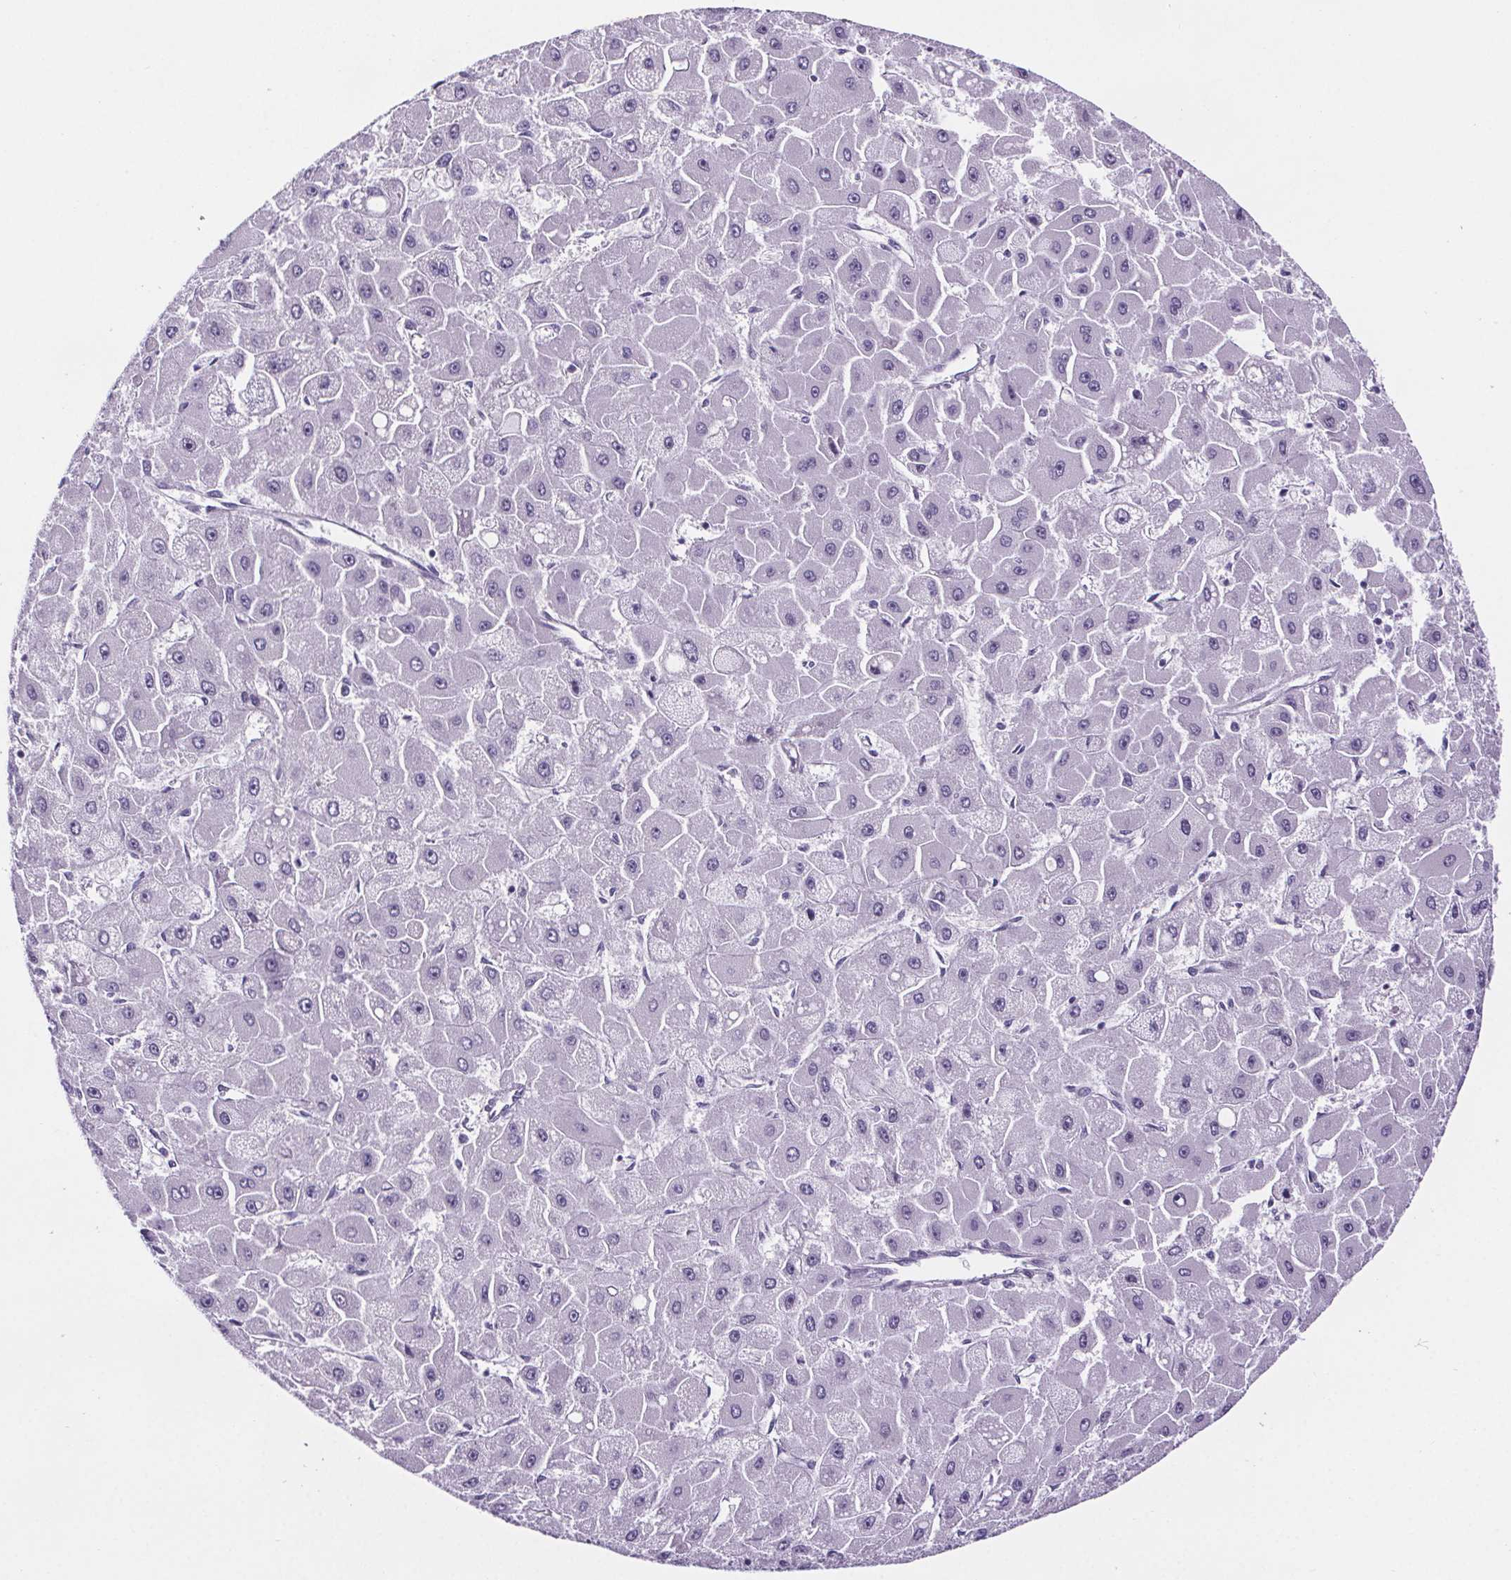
{"staining": {"intensity": "negative", "quantity": "none", "location": "none"}, "tissue": "liver cancer", "cell_type": "Tumor cells", "image_type": "cancer", "snomed": [{"axis": "morphology", "description": "Carcinoma, Hepatocellular, NOS"}, {"axis": "topography", "description": "Liver"}], "caption": "Tumor cells show no significant protein expression in liver cancer (hepatocellular carcinoma).", "gene": "CUBN", "patient": {"sex": "female", "age": 25}}